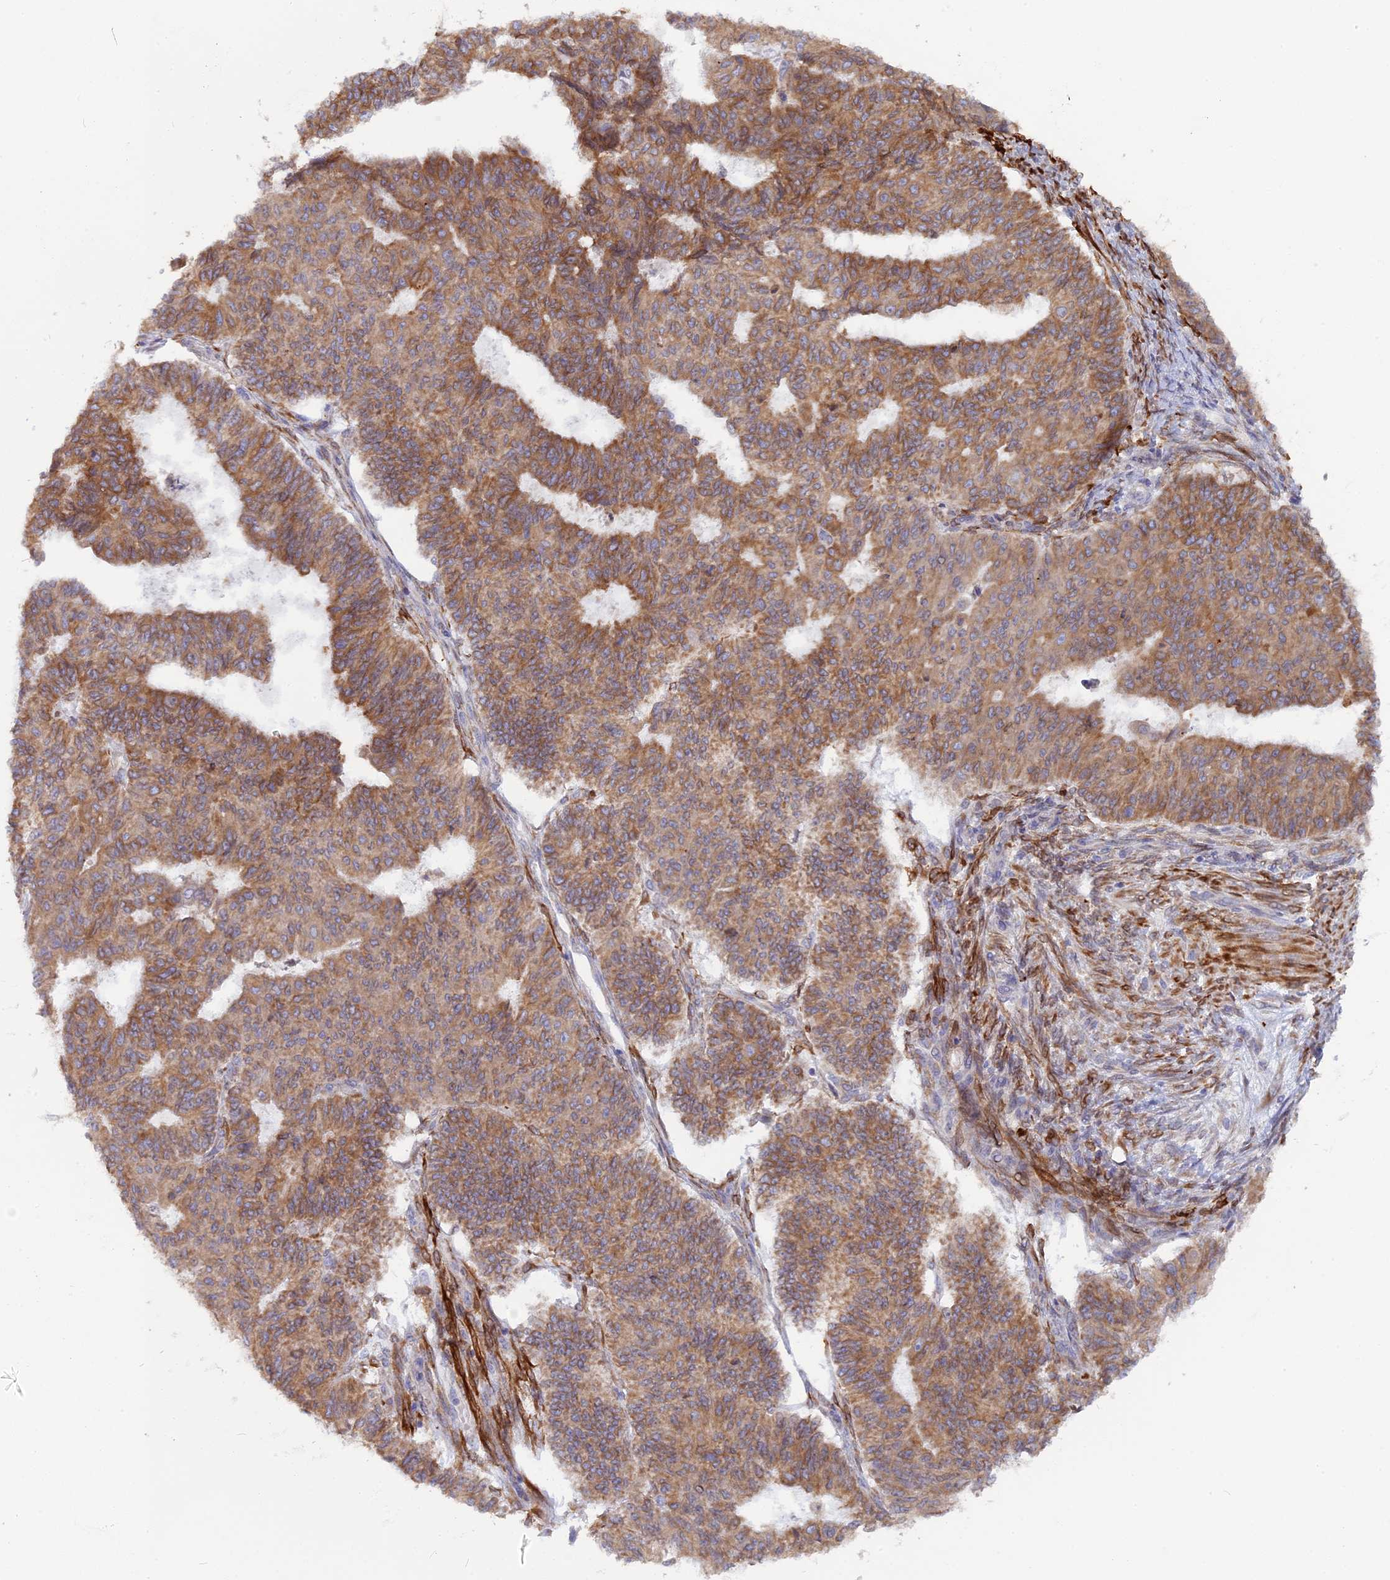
{"staining": {"intensity": "moderate", "quantity": ">75%", "location": "cytoplasmic/membranous"}, "tissue": "endometrial cancer", "cell_type": "Tumor cells", "image_type": "cancer", "snomed": [{"axis": "morphology", "description": "Adenocarcinoma, NOS"}, {"axis": "topography", "description": "Endometrium"}], "caption": "Moderate cytoplasmic/membranous positivity is appreciated in about >75% of tumor cells in endometrial cancer (adenocarcinoma). Immunohistochemistry (ihc) stains the protein in brown and the nuclei are stained blue.", "gene": "TLCD1", "patient": {"sex": "female", "age": 32}}